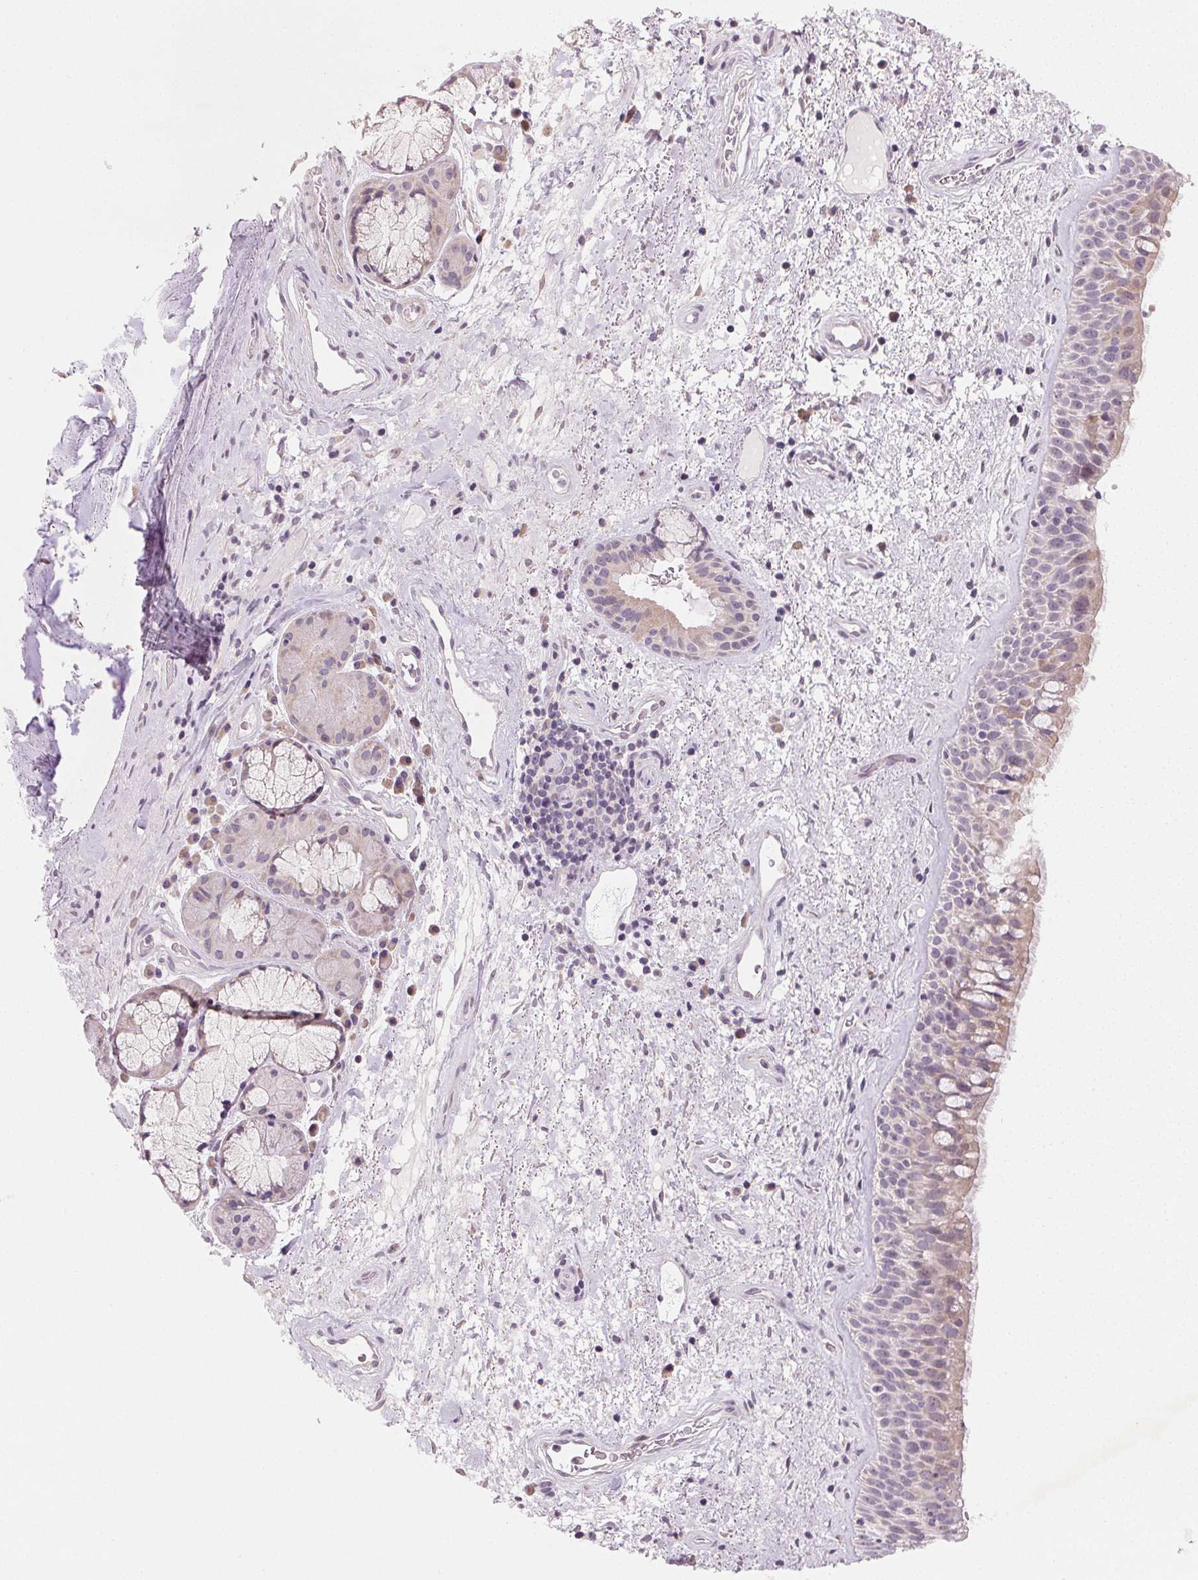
{"staining": {"intensity": "weak", "quantity": "<25%", "location": "cytoplasmic/membranous"}, "tissue": "bronchus", "cell_type": "Respiratory epithelial cells", "image_type": "normal", "snomed": [{"axis": "morphology", "description": "Normal tissue, NOS"}, {"axis": "topography", "description": "Bronchus"}], "caption": "Immunohistochemistry of benign human bronchus demonstrates no staining in respiratory epithelial cells. (DAB (3,3'-diaminobenzidine) immunohistochemistry visualized using brightfield microscopy, high magnification).", "gene": "MYBL1", "patient": {"sex": "male", "age": 48}}